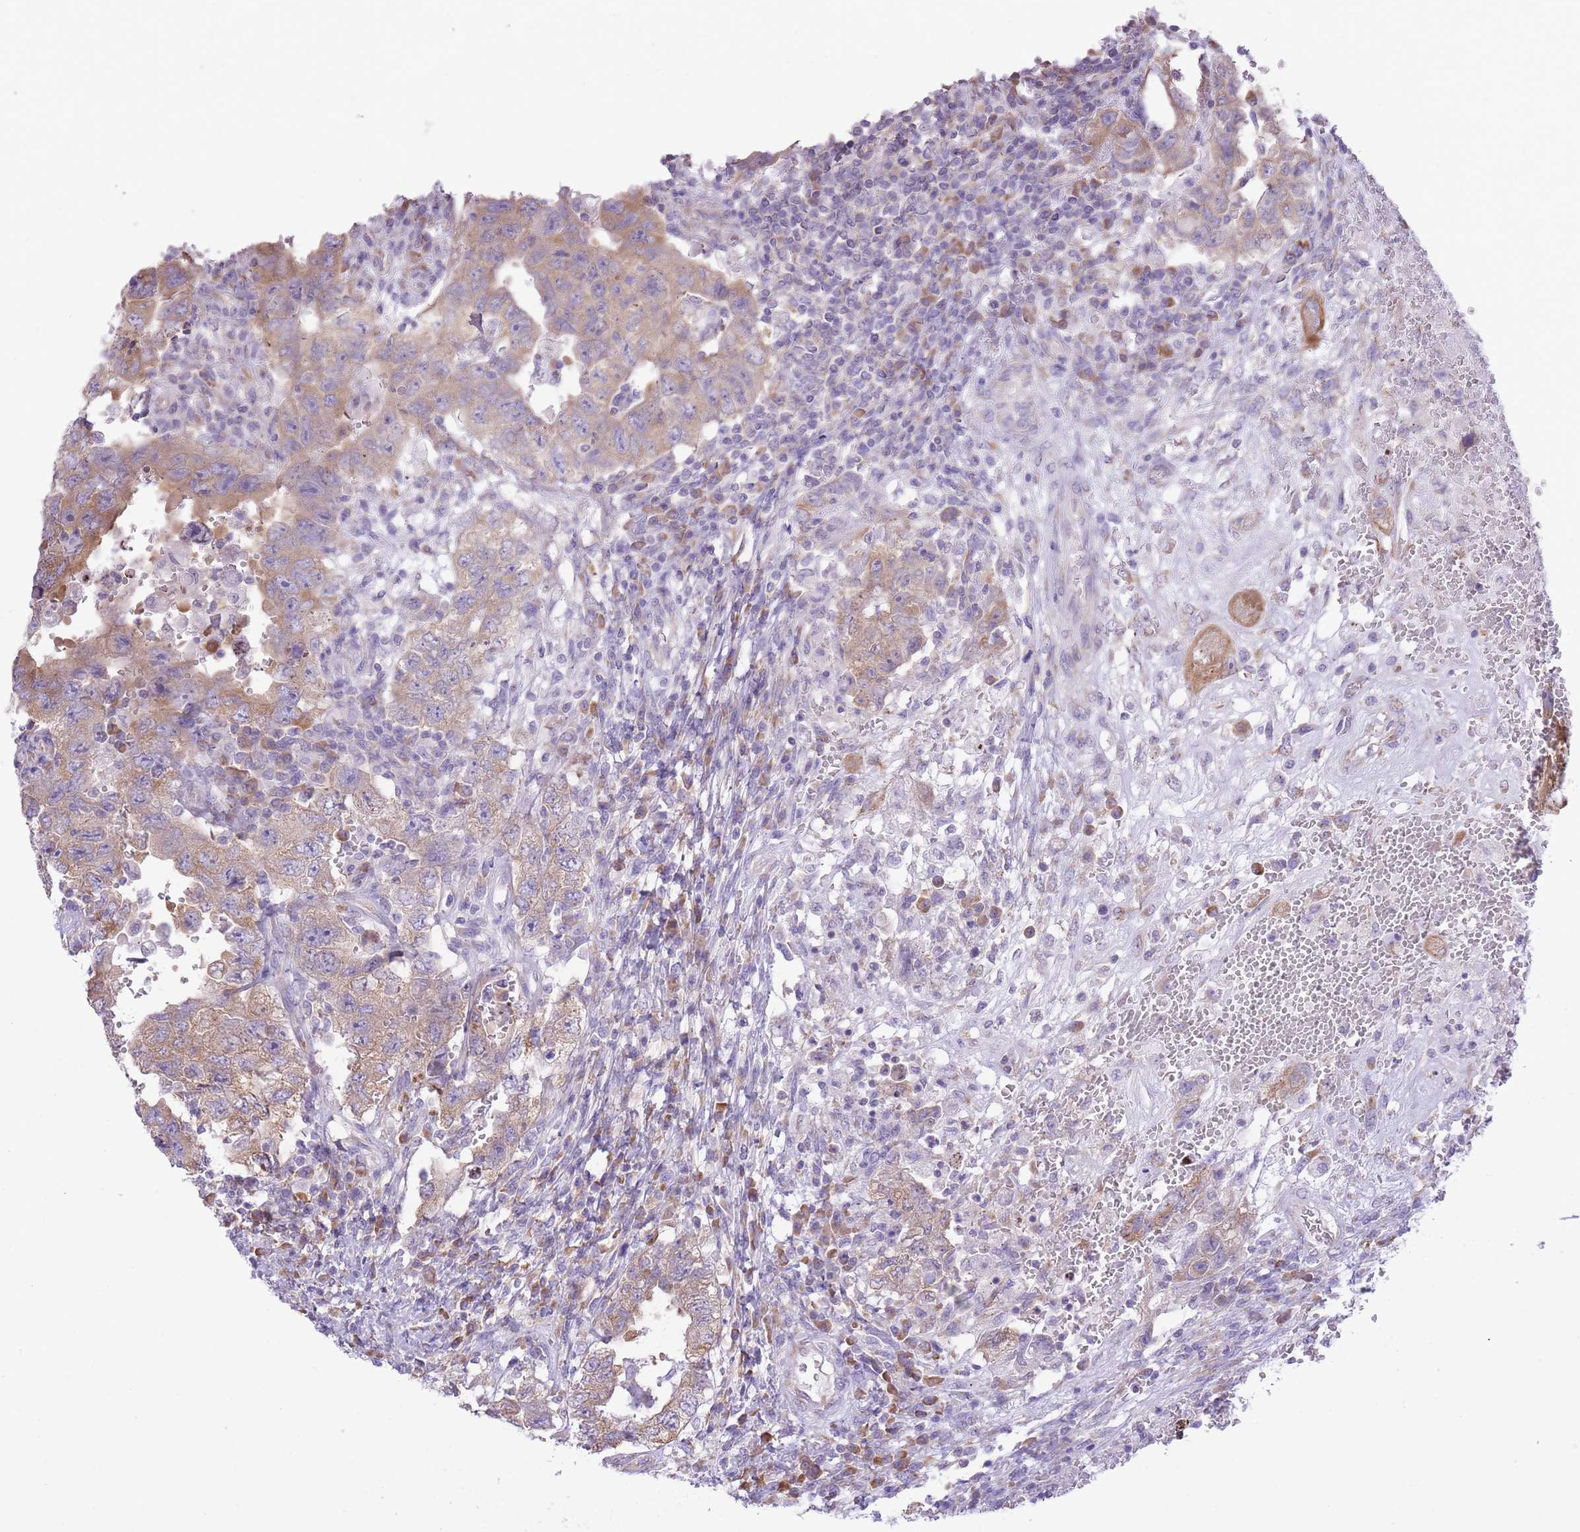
{"staining": {"intensity": "moderate", "quantity": "25%-75%", "location": "cytoplasmic/membranous"}, "tissue": "testis cancer", "cell_type": "Tumor cells", "image_type": "cancer", "snomed": [{"axis": "morphology", "description": "Carcinoma, Embryonal, NOS"}, {"axis": "topography", "description": "Testis"}], "caption": "Immunohistochemistry micrograph of neoplastic tissue: human testis embryonal carcinoma stained using IHC displays medium levels of moderate protein expression localized specifically in the cytoplasmic/membranous of tumor cells, appearing as a cytoplasmic/membranous brown color.", "gene": "ZNF501", "patient": {"sex": "male", "age": 26}}